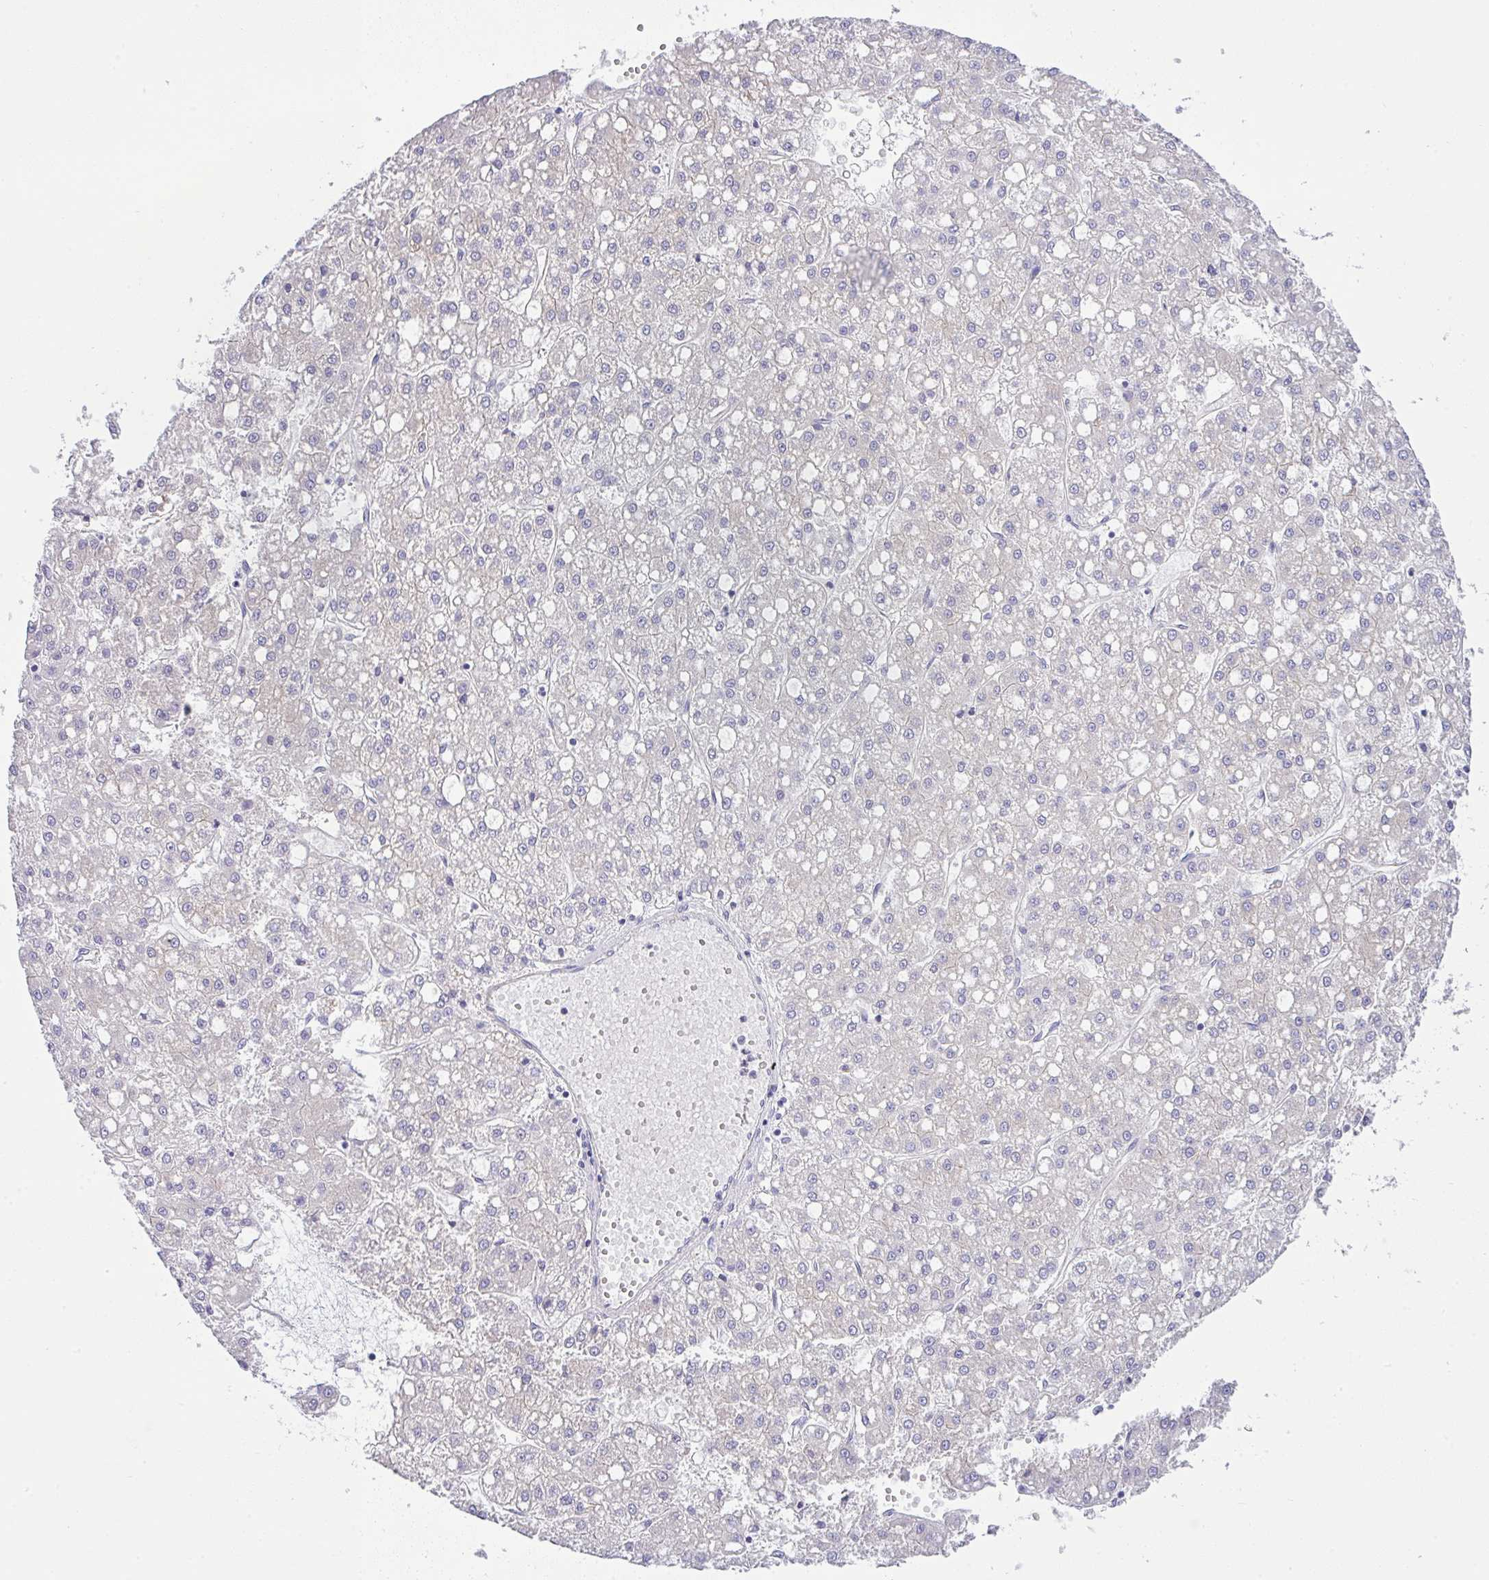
{"staining": {"intensity": "negative", "quantity": "none", "location": "none"}, "tissue": "liver cancer", "cell_type": "Tumor cells", "image_type": "cancer", "snomed": [{"axis": "morphology", "description": "Carcinoma, Hepatocellular, NOS"}, {"axis": "topography", "description": "Liver"}], "caption": "The histopathology image exhibits no significant positivity in tumor cells of liver cancer.", "gene": "FAM177A1", "patient": {"sex": "male", "age": 67}}